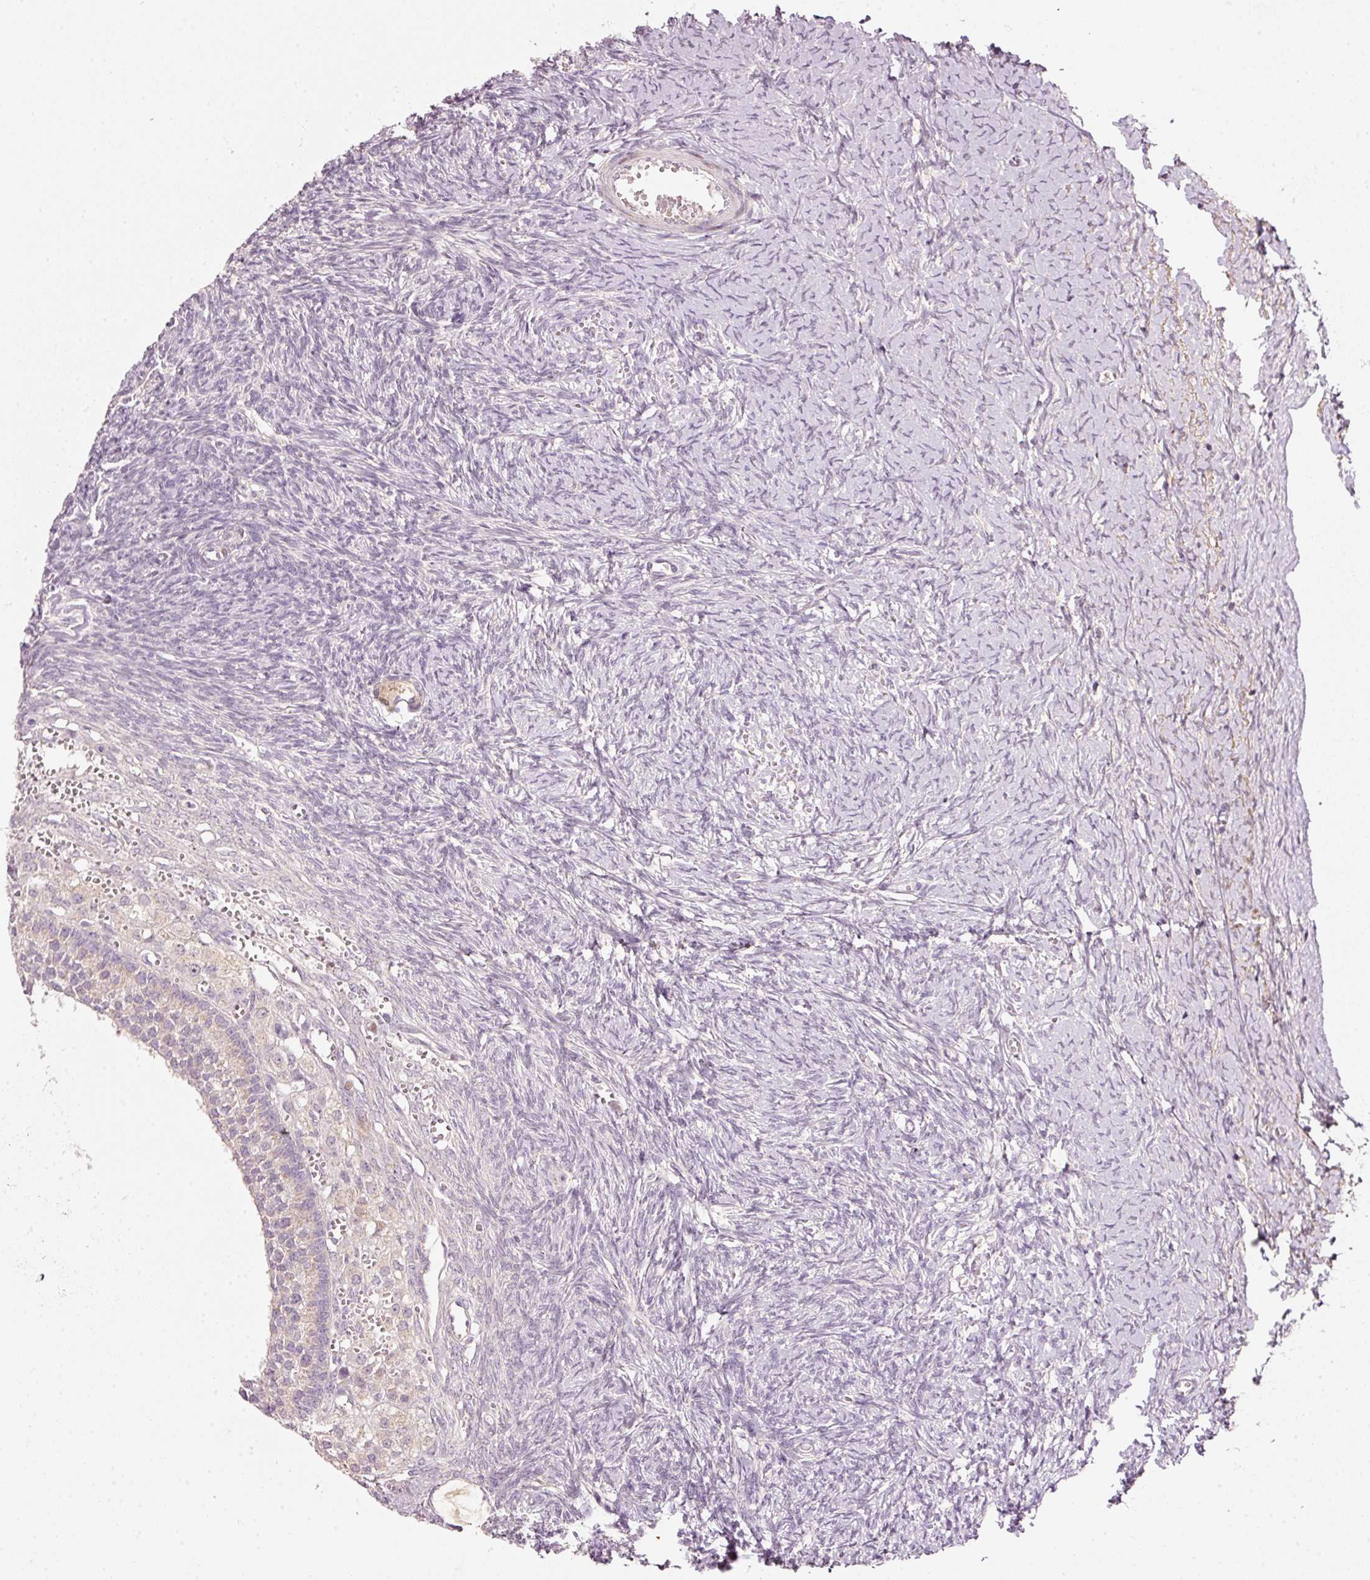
{"staining": {"intensity": "negative", "quantity": "none", "location": "none"}, "tissue": "ovary", "cell_type": "Follicle cells", "image_type": "normal", "snomed": [{"axis": "morphology", "description": "Normal tissue, NOS"}, {"axis": "topography", "description": "Ovary"}], "caption": "Protein analysis of unremarkable ovary exhibits no significant expression in follicle cells.", "gene": "TOB2", "patient": {"sex": "female", "age": 39}}